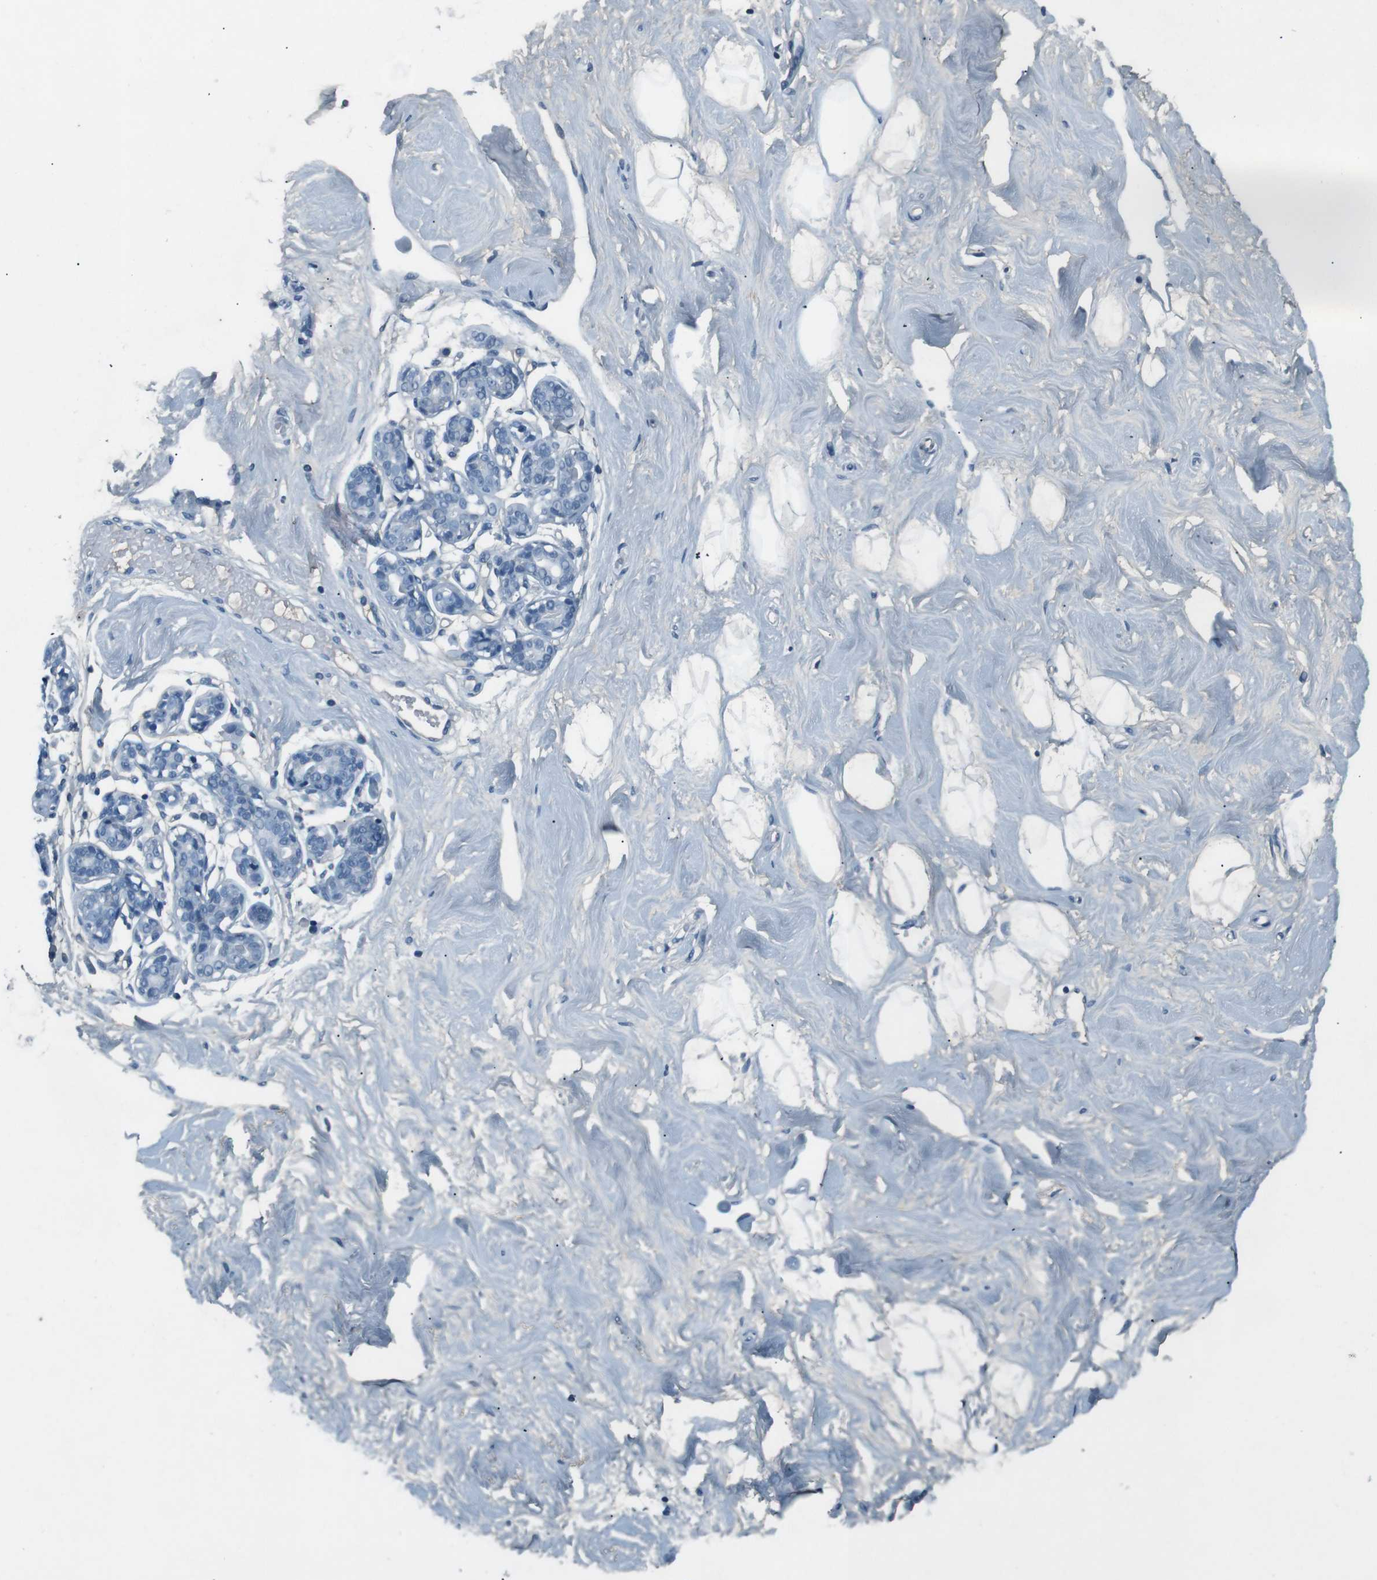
{"staining": {"intensity": "negative", "quantity": "none", "location": "none"}, "tissue": "breast", "cell_type": "Adipocytes", "image_type": "normal", "snomed": [{"axis": "morphology", "description": "Normal tissue, NOS"}, {"axis": "topography", "description": "Breast"}], "caption": "DAB (3,3'-diaminobenzidine) immunohistochemical staining of normal breast exhibits no significant expression in adipocytes. (DAB (3,3'-diaminobenzidine) immunohistochemistry (IHC) visualized using brightfield microscopy, high magnification).", "gene": "LEP", "patient": {"sex": "female", "age": 23}}